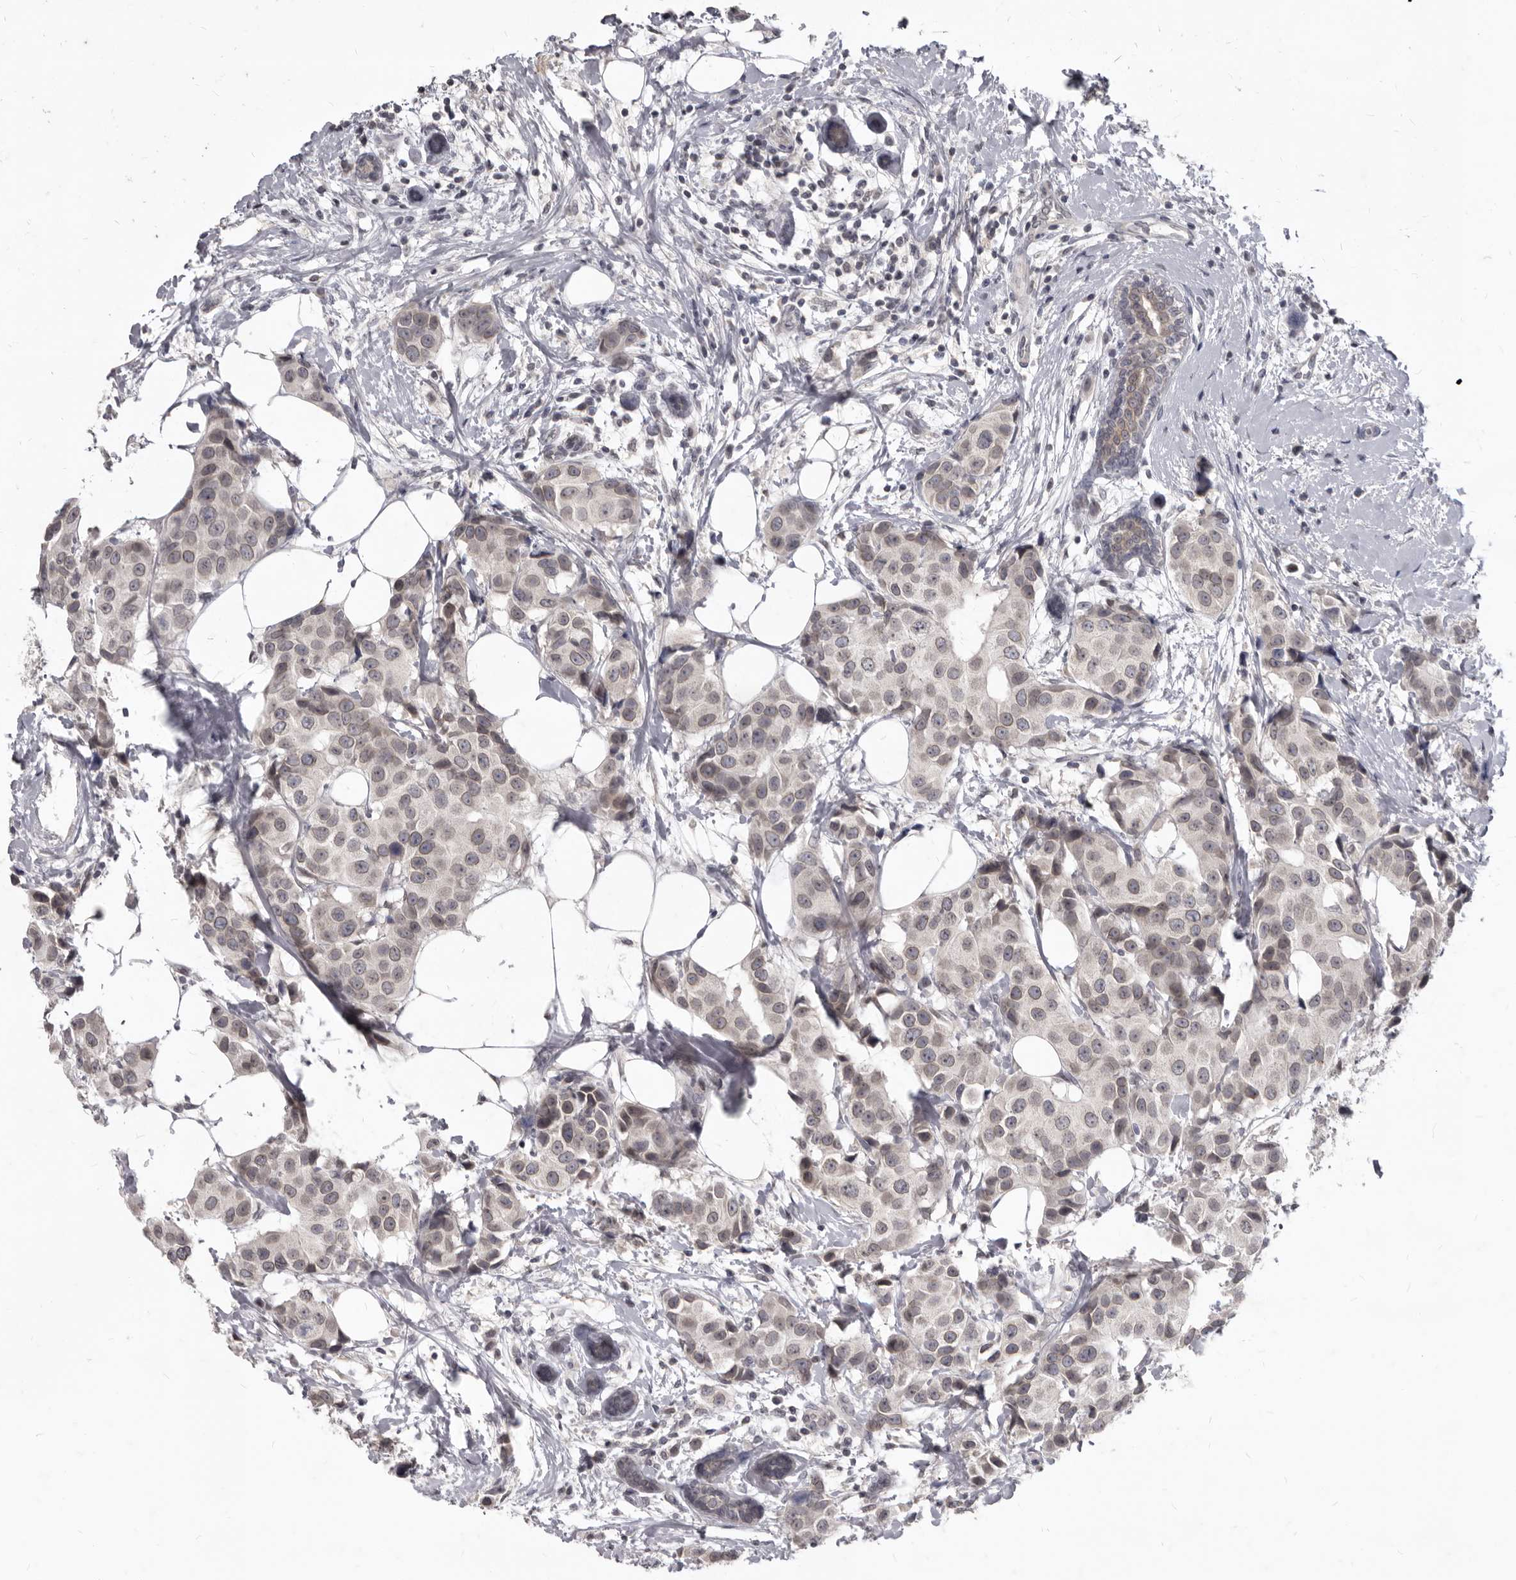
{"staining": {"intensity": "weak", "quantity": "25%-75%", "location": "nuclear"}, "tissue": "breast cancer", "cell_type": "Tumor cells", "image_type": "cancer", "snomed": [{"axis": "morphology", "description": "Normal tissue, NOS"}, {"axis": "morphology", "description": "Duct carcinoma"}, {"axis": "topography", "description": "Breast"}], "caption": "Immunohistochemistry of human breast cancer (invasive ductal carcinoma) shows low levels of weak nuclear expression in about 25%-75% of tumor cells. (IHC, brightfield microscopy, high magnification).", "gene": "SULT1E1", "patient": {"sex": "female", "age": 39}}